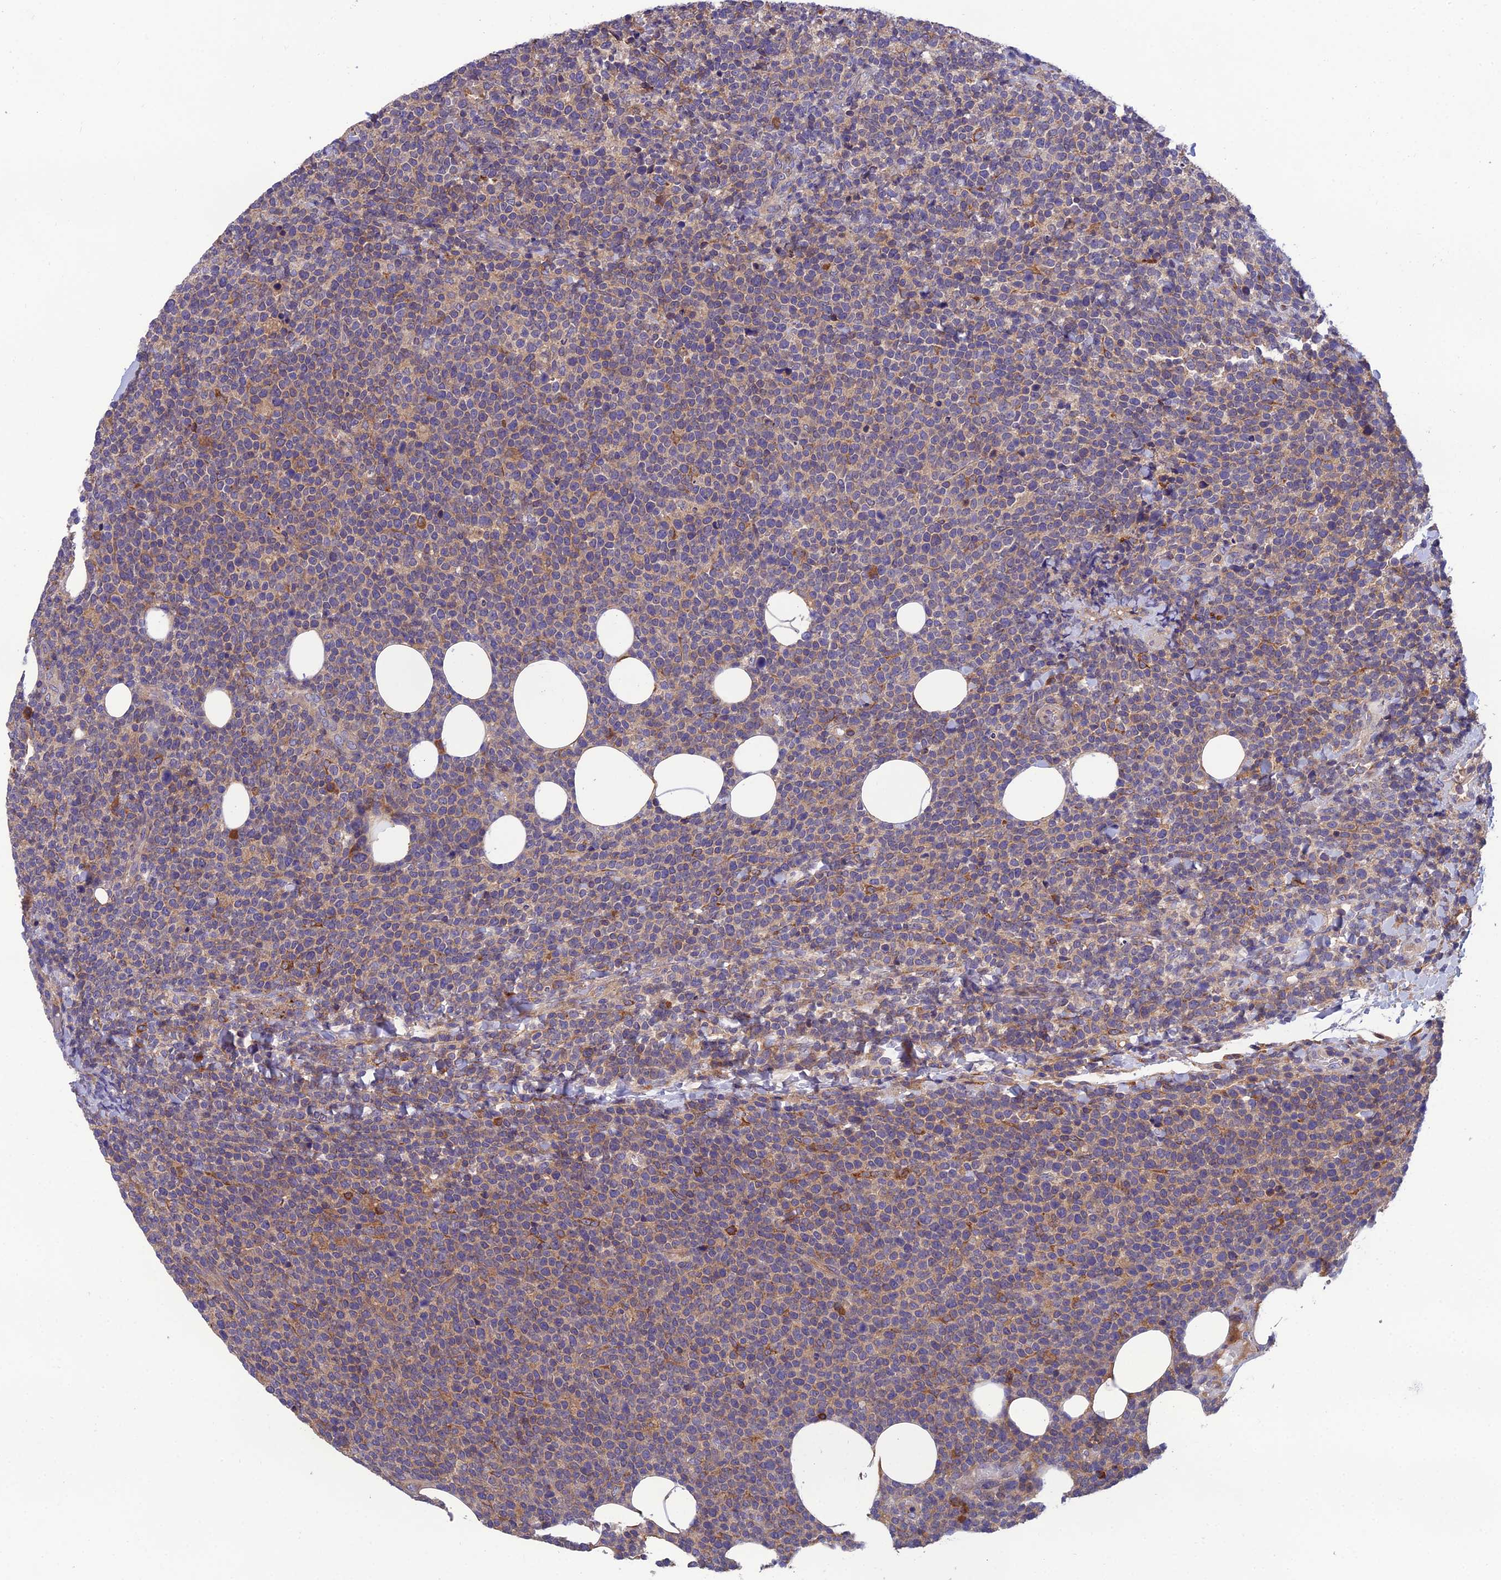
{"staining": {"intensity": "weak", "quantity": "<25%", "location": "cytoplasmic/membranous"}, "tissue": "lymphoma", "cell_type": "Tumor cells", "image_type": "cancer", "snomed": [{"axis": "morphology", "description": "Malignant lymphoma, non-Hodgkin's type, High grade"}, {"axis": "topography", "description": "Lymph node"}], "caption": "Lymphoma stained for a protein using IHC shows no staining tumor cells.", "gene": "UMAD1", "patient": {"sex": "male", "age": 61}}